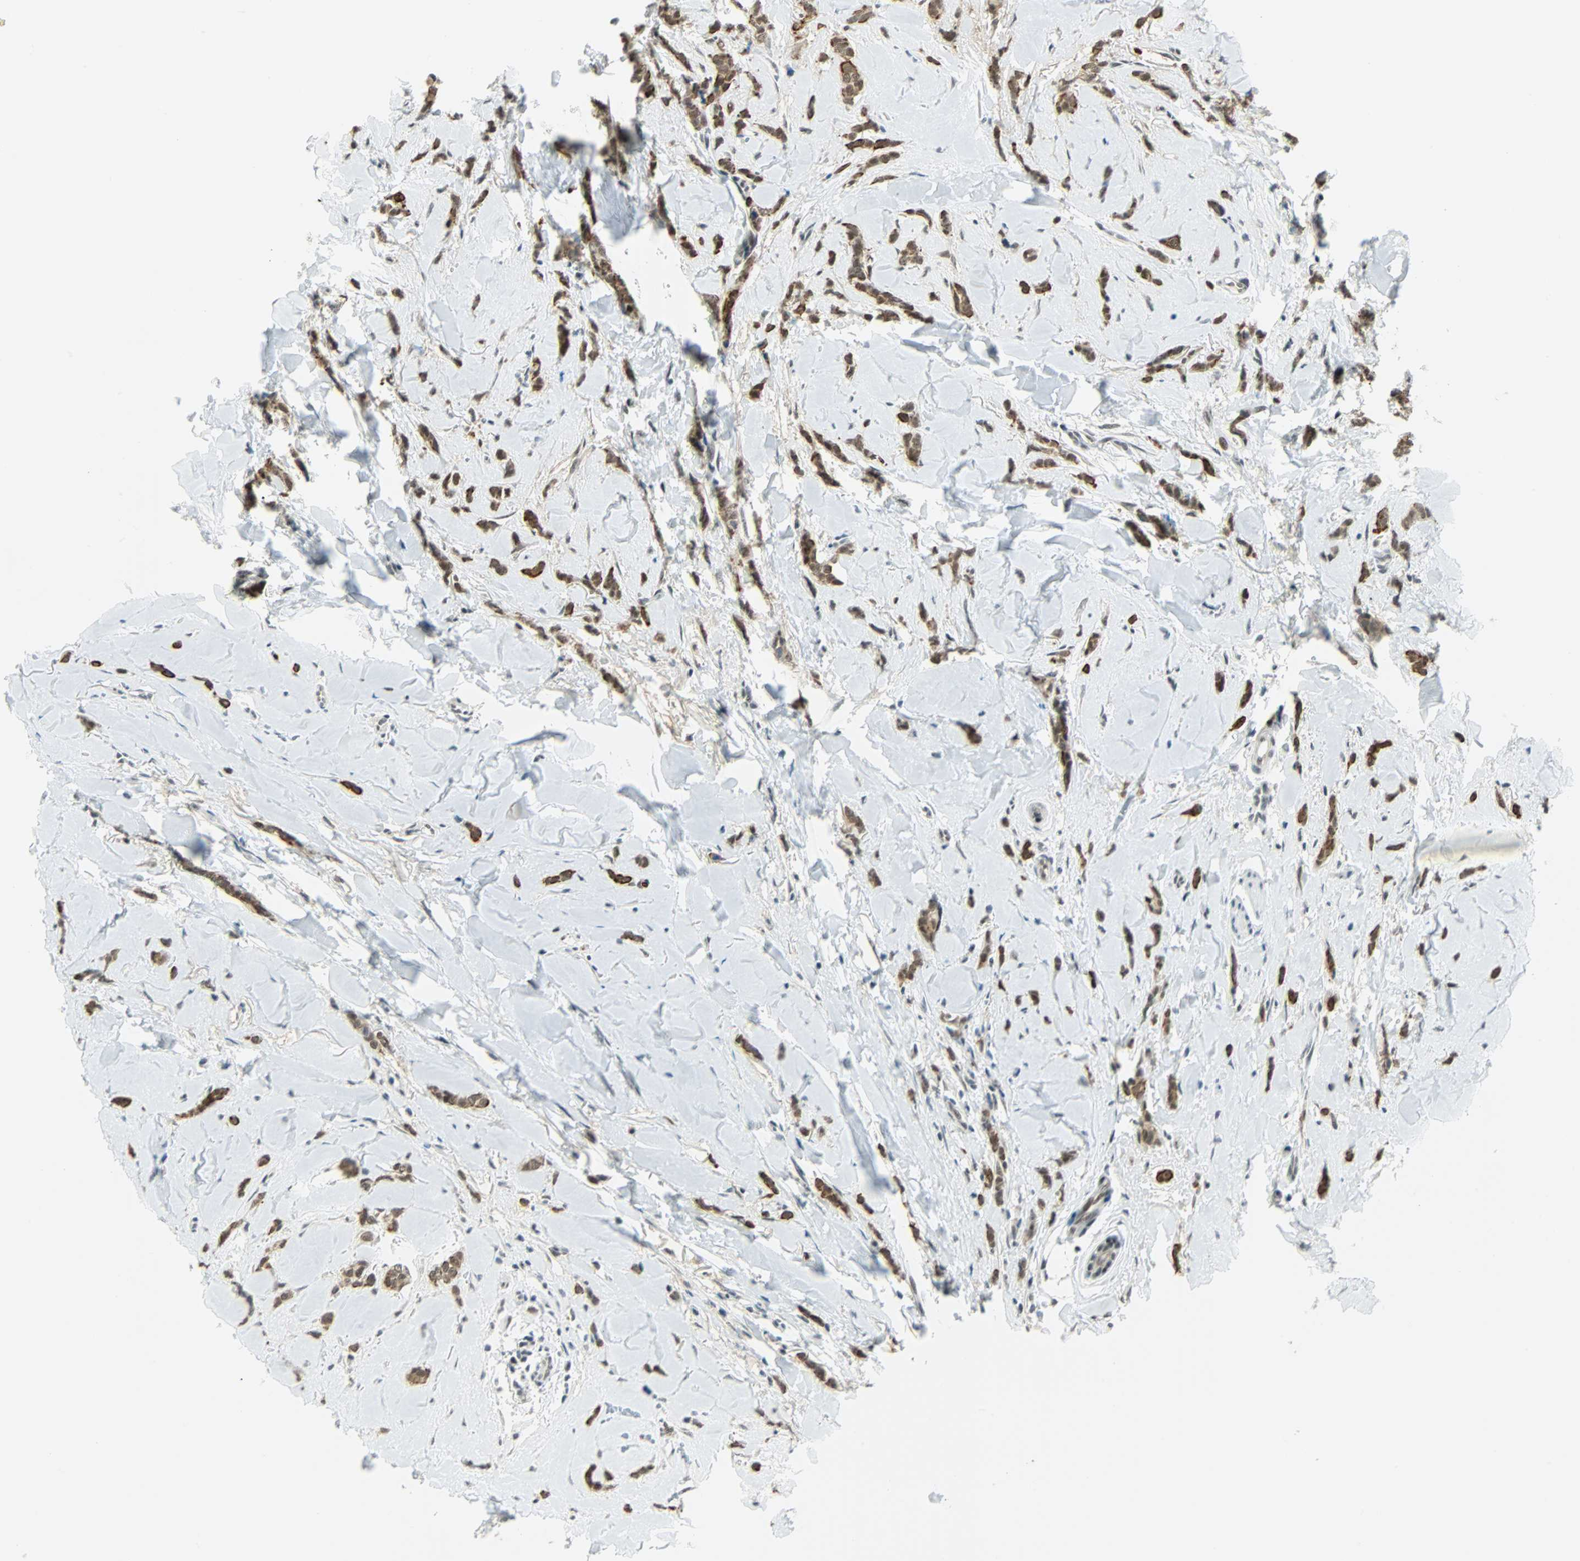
{"staining": {"intensity": "strong", "quantity": ">75%", "location": "cytoplasmic/membranous,nuclear"}, "tissue": "breast cancer", "cell_type": "Tumor cells", "image_type": "cancer", "snomed": [{"axis": "morphology", "description": "Lobular carcinoma"}, {"axis": "topography", "description": "Skin"}, {"axis": "topography", "description": "Breast"}], "caption": "Immunohistochemical staining of human breast cancer (lobular carcinoma) demonstrates high levels of strong cytoplasmic/membranous and nuclear staining in approximately >75% of tumor cells.", "gene": "NELFE", "patient": {"sex": "female", "age": 46}}